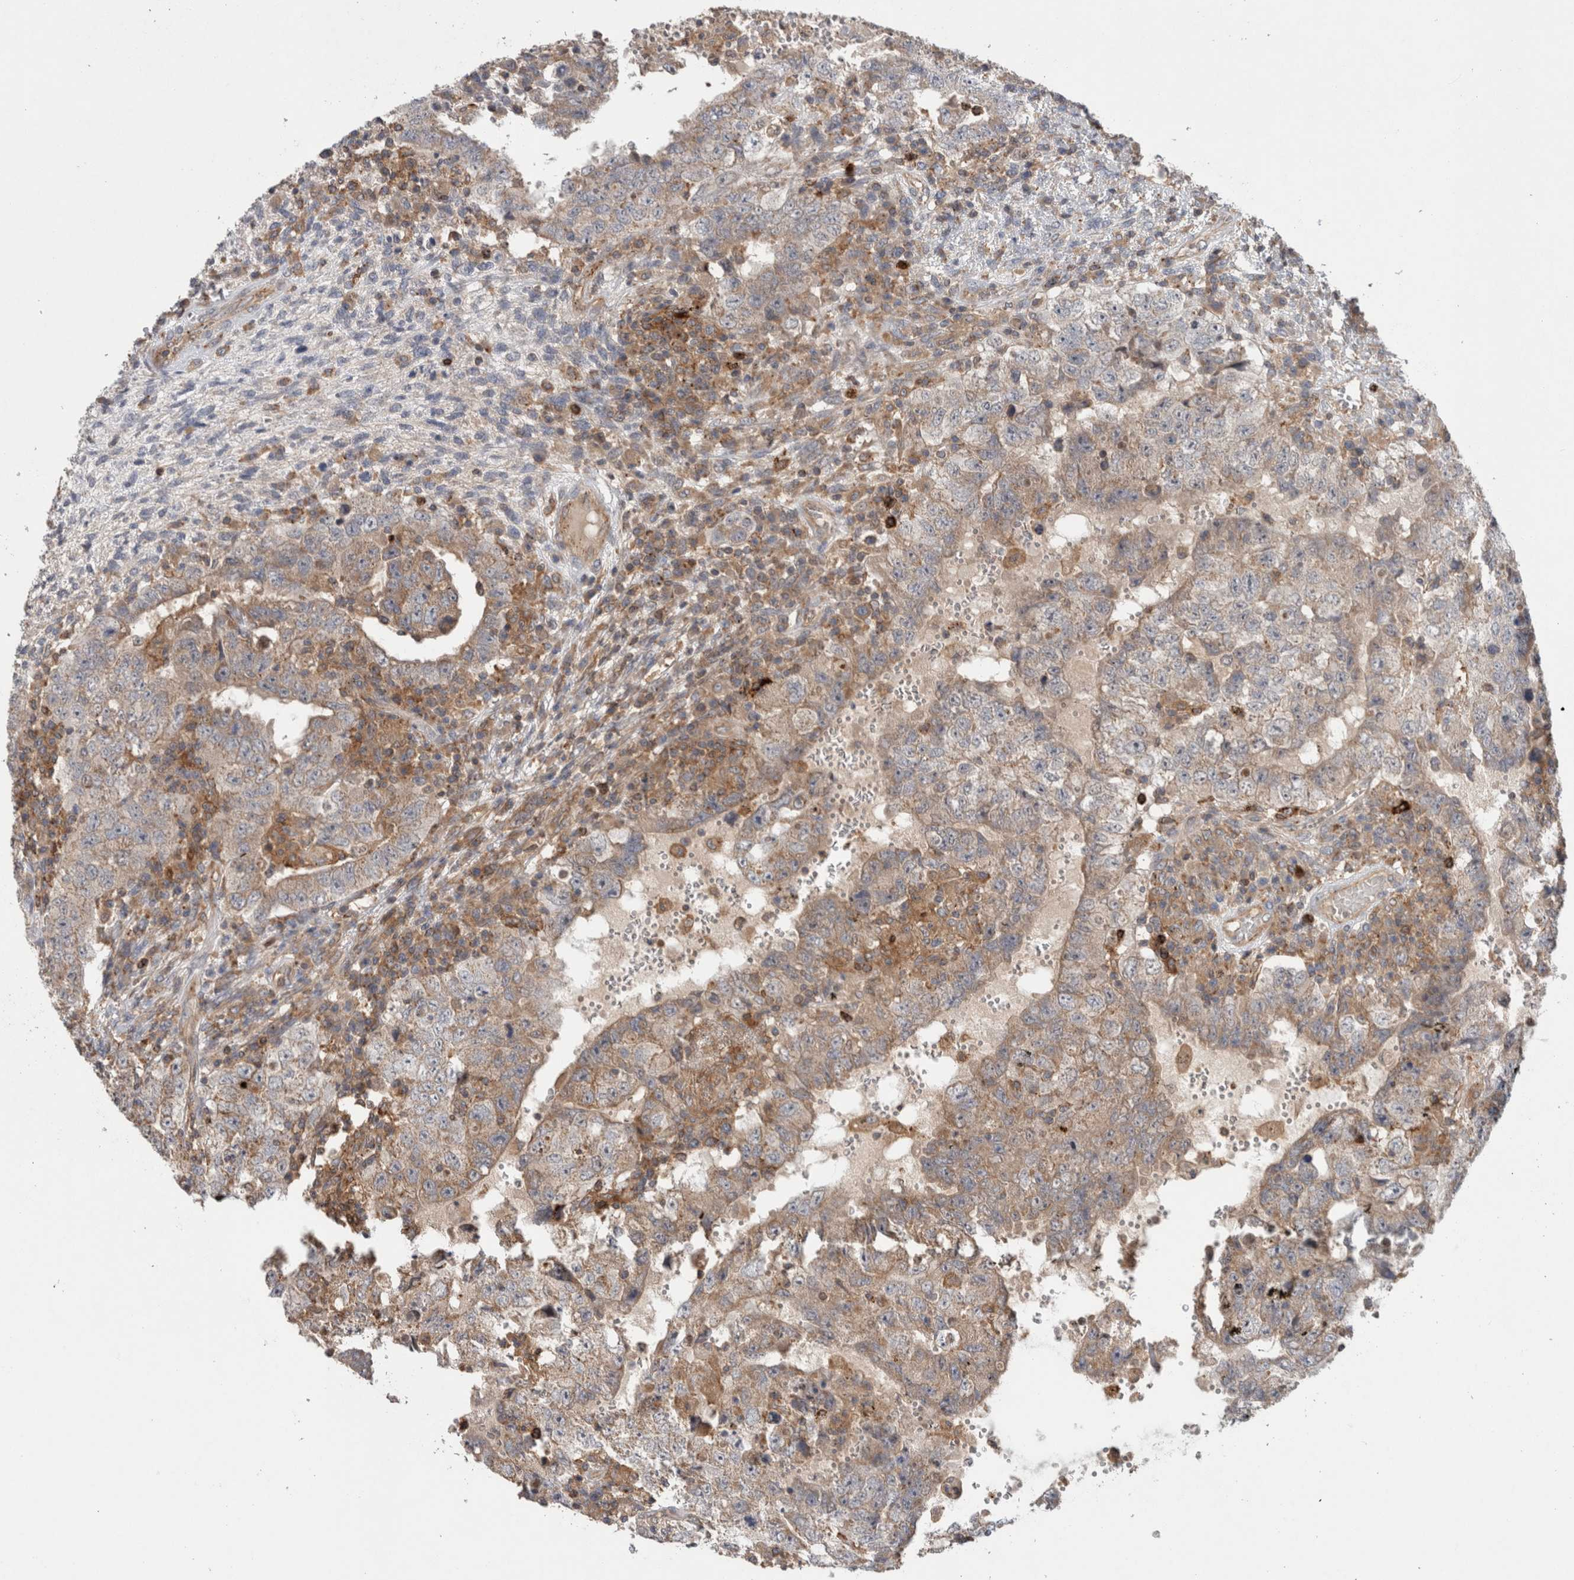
{"staining": {"intensity": "weak", "quantity": ">75%", "location": "cytoplasmic/membranous"}, "tissue": "testis cancer", "cell_type": "Tumor cells", "image_type": "cancer", "snomed": [{"axis": "morphology", "description": "Carcinoma, Embryonal, NOS"}, {"axis": "topography", "description": "Testis"}], "caption": "Testis cancer stained with a brown dye demonstrates weak cytoplasmic/membranous positive expression in approximately >75% of tumor cells.", "gene": "TARBP1", "patient": {"sex": "male", "age": 26}}